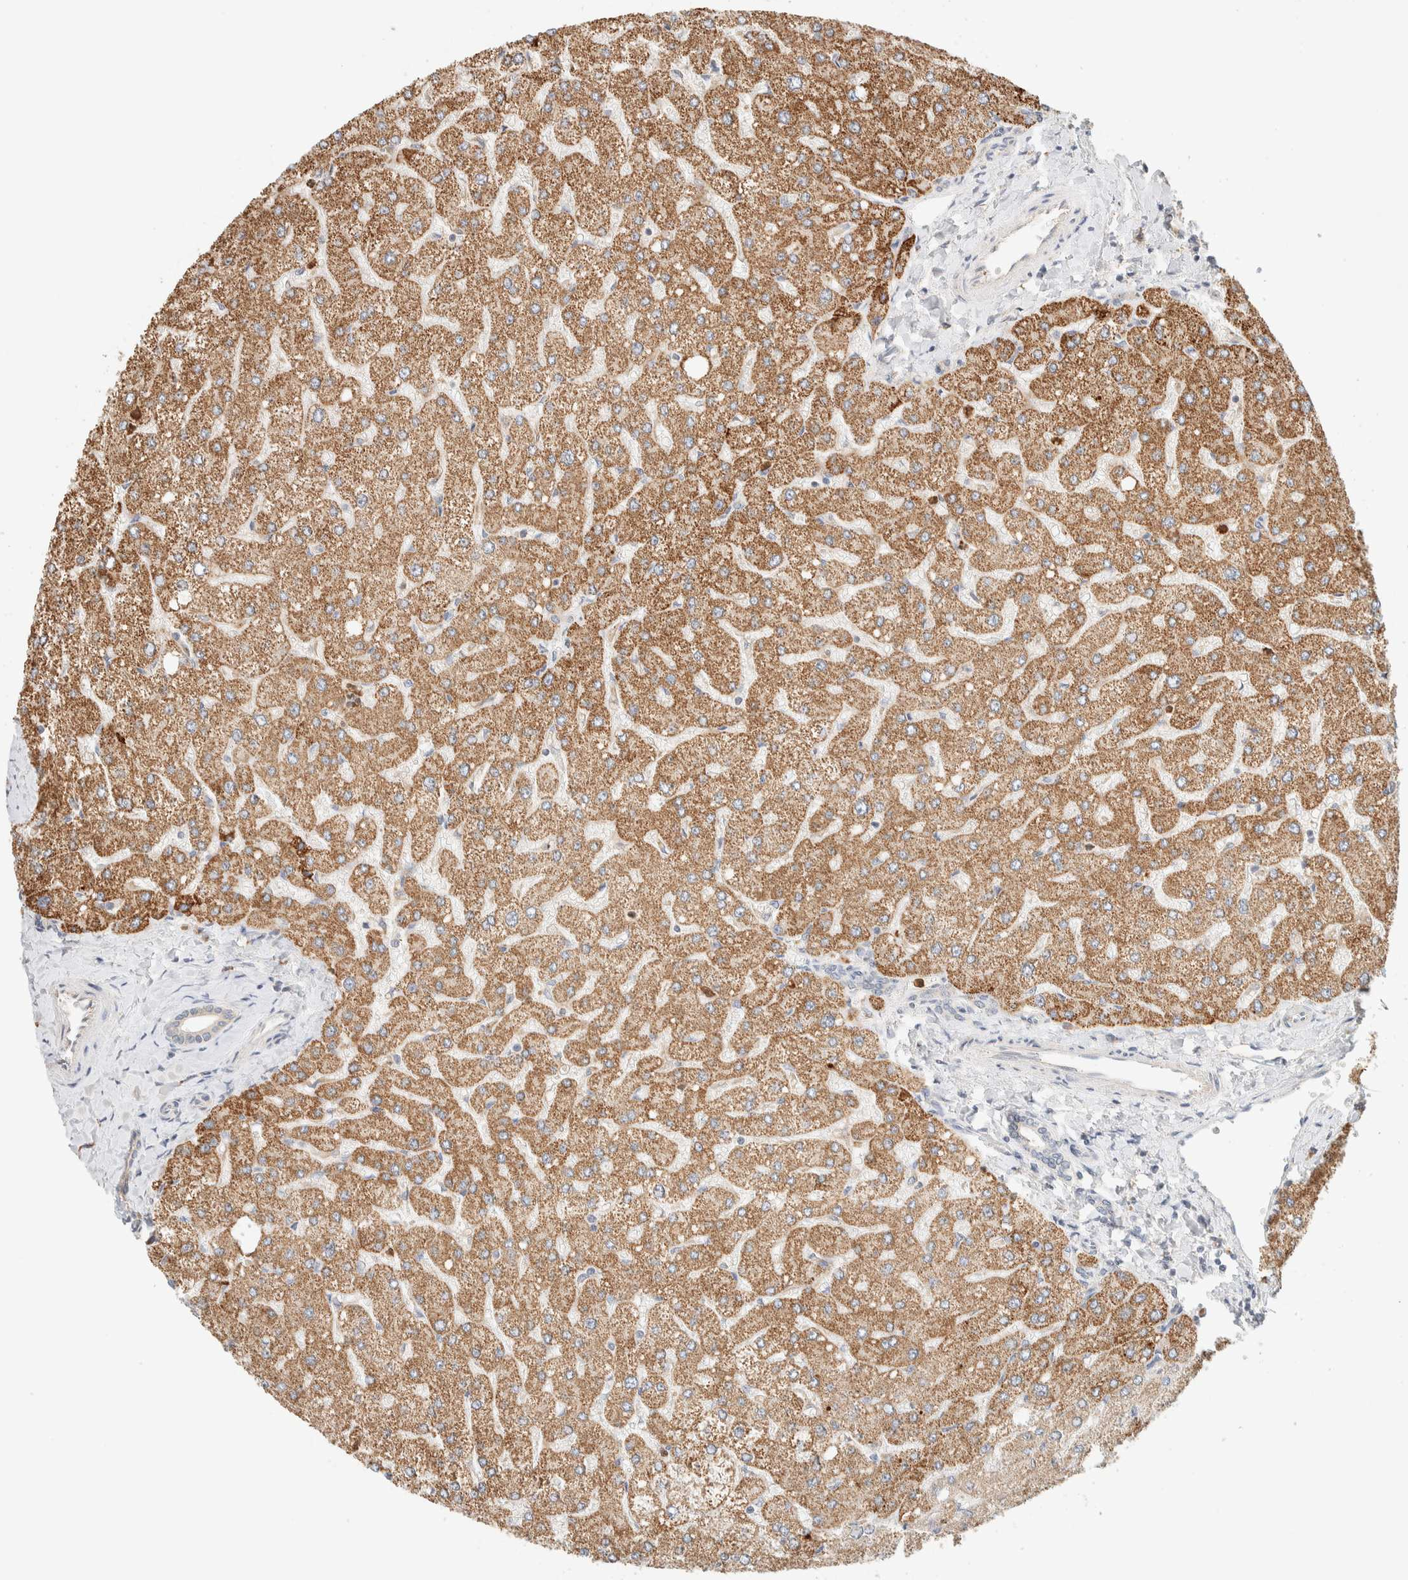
{"staining": {"intensity": "weak", "quantity": "<25%", "location": "cytoplasmic/membranous"}, "tissue": "liver", "cell_type": "Cholangiocytes", "image_type": "normal", "snomed": [{"axis": "morphology", "description": "Normal tissue, NOS"}, {"axis": "topography", "description": "Liver"}], "caption": "Immunohistochemical staining of normal human liver exhibits no significant expression in cholangiocytes.", "gene": "TTC3", "patient": {"sex": "male", "age": 55}}